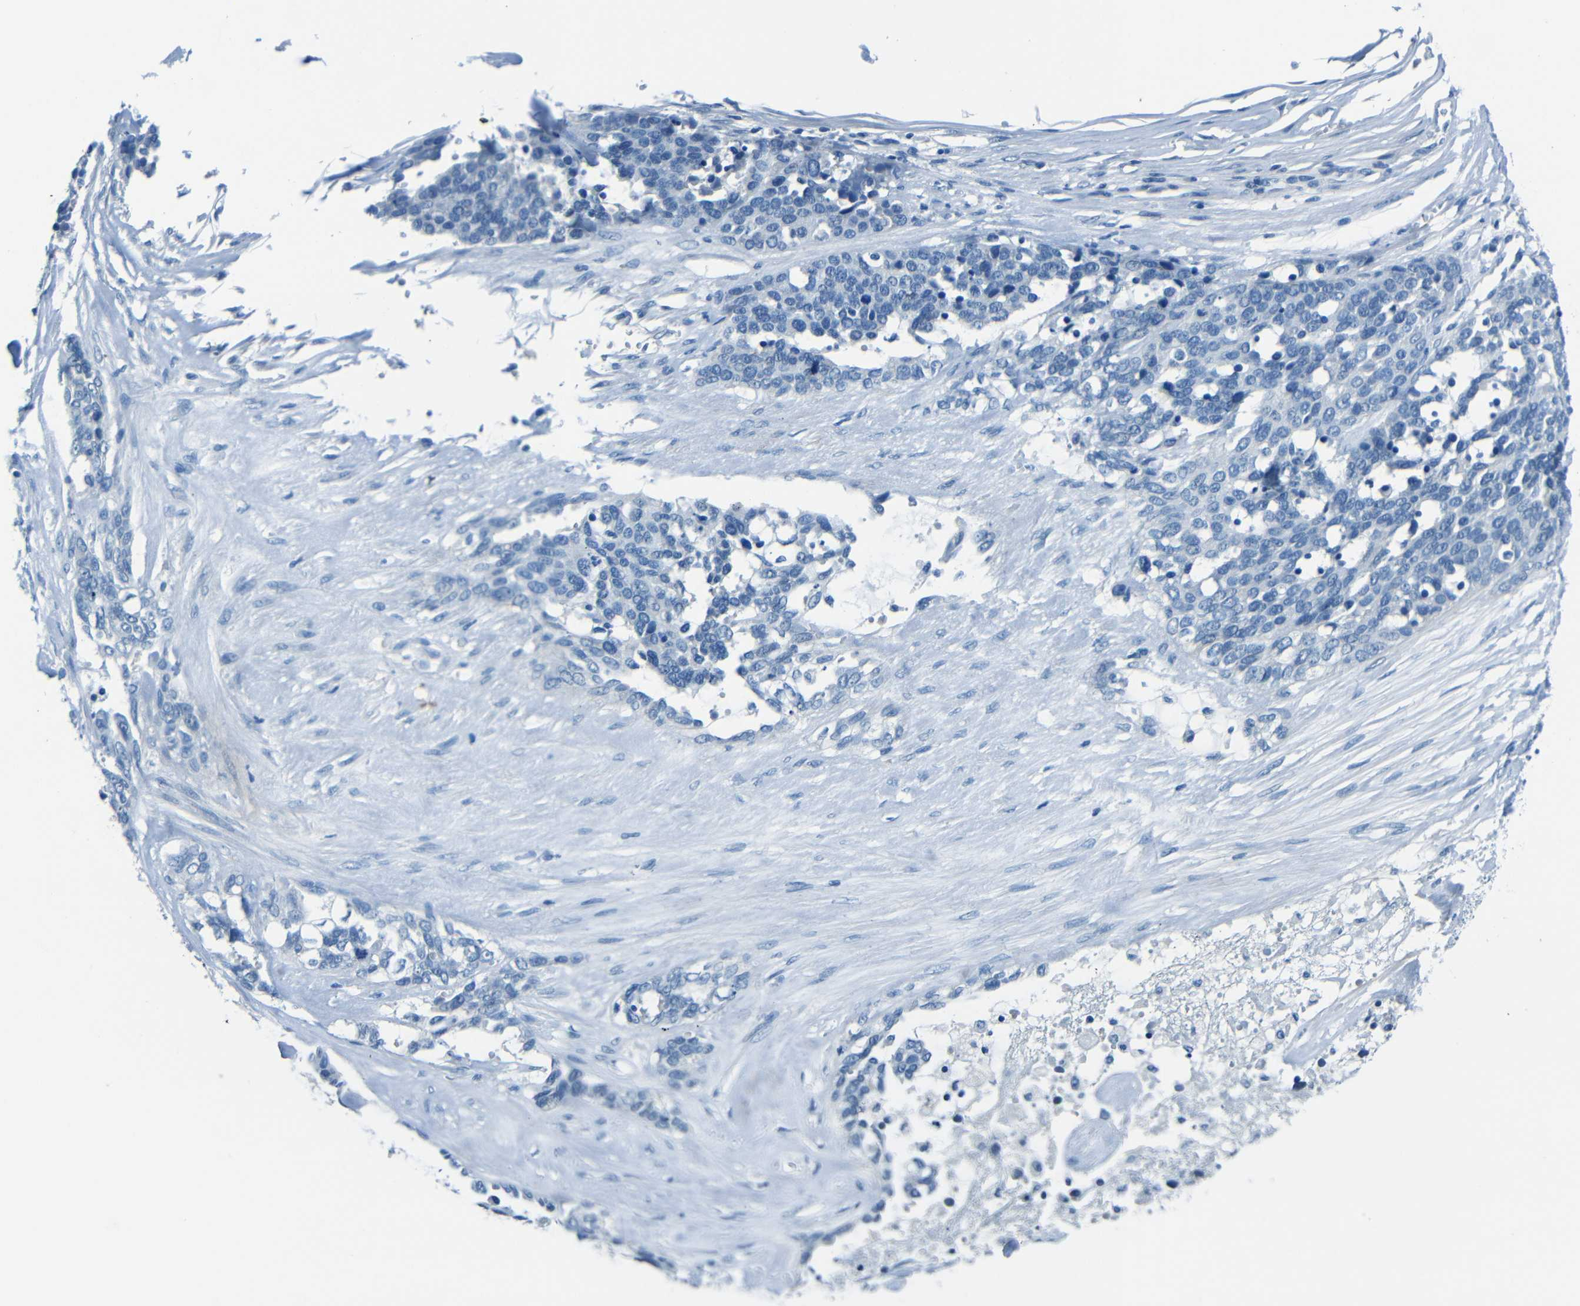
{"staining": {"intensity": "negative", "quantity": "none", "location": "none"}, "tissue": "ovarian cancer", "cell_type": "Tumor cells", "image_type": "cancer", "snomed": [{"axis": "morphology", "description": "Cystadenocarcinoma, serous, NOS"}, {"axis": "topography", "description": "Ovary"}], "caption": "Immunohistochemical staining of ovarian serous cystadenocarcinoma shows no significant staining in tumor cells.", "gene": "FBN2", "patient": {"sex": "female", "age": 44}}